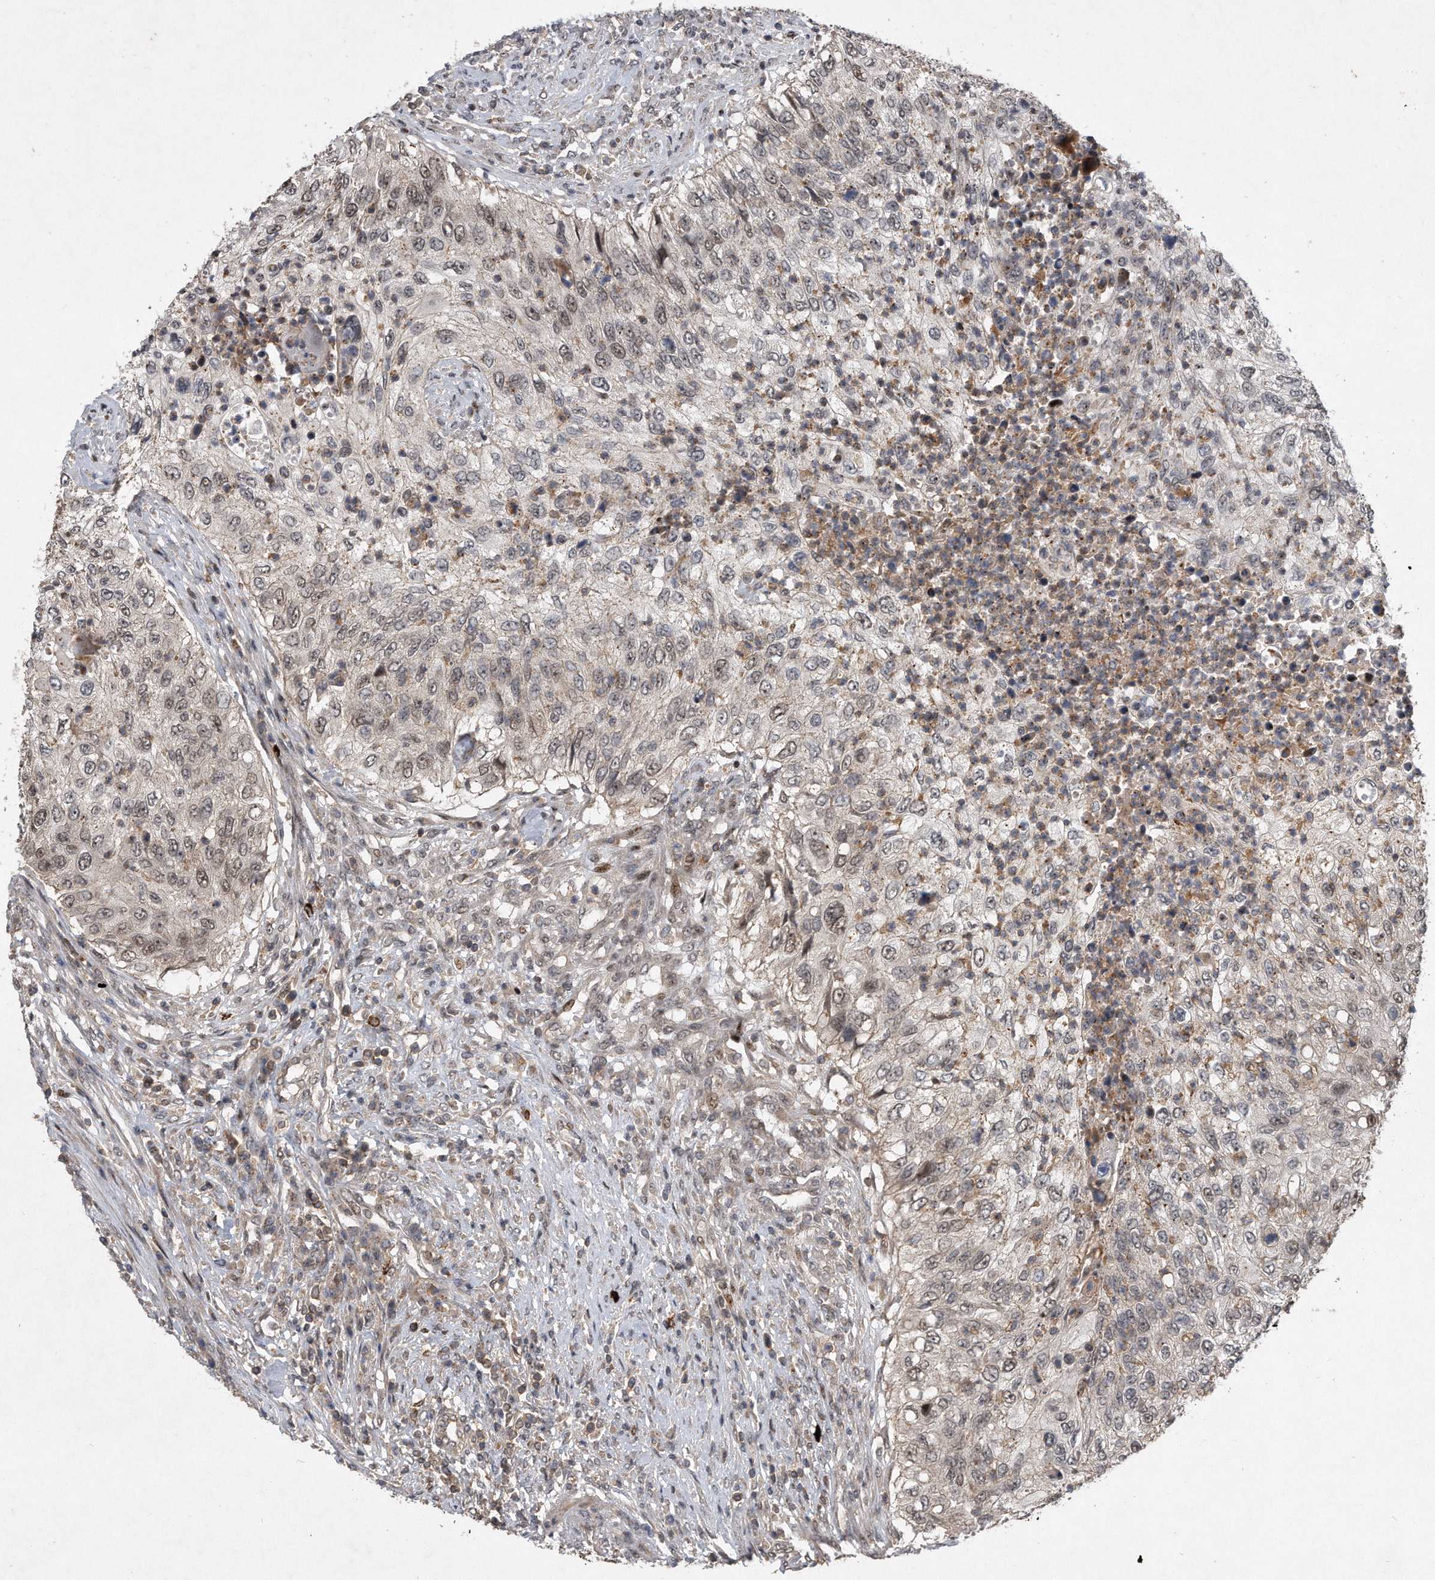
{"staining": {"intensity": "weak", "quantity": "<25%", "location": "cytoplasmic/membranous"}, "tissue": "urothelial cancer", "cell_type": "Tumor cells", "image_type": "cancer", "snomed": [{"axis": "morphology", "description": "Urothelial carcinoma, High grade"}, {"axis": "topography", "description": "Urinary bladder"}], "caption": "The photomicrograph displays no staining of tumor cells in urothelial cancer.", "gene": "PGBD2", "patient": {"sex": "female", "age": 60}}